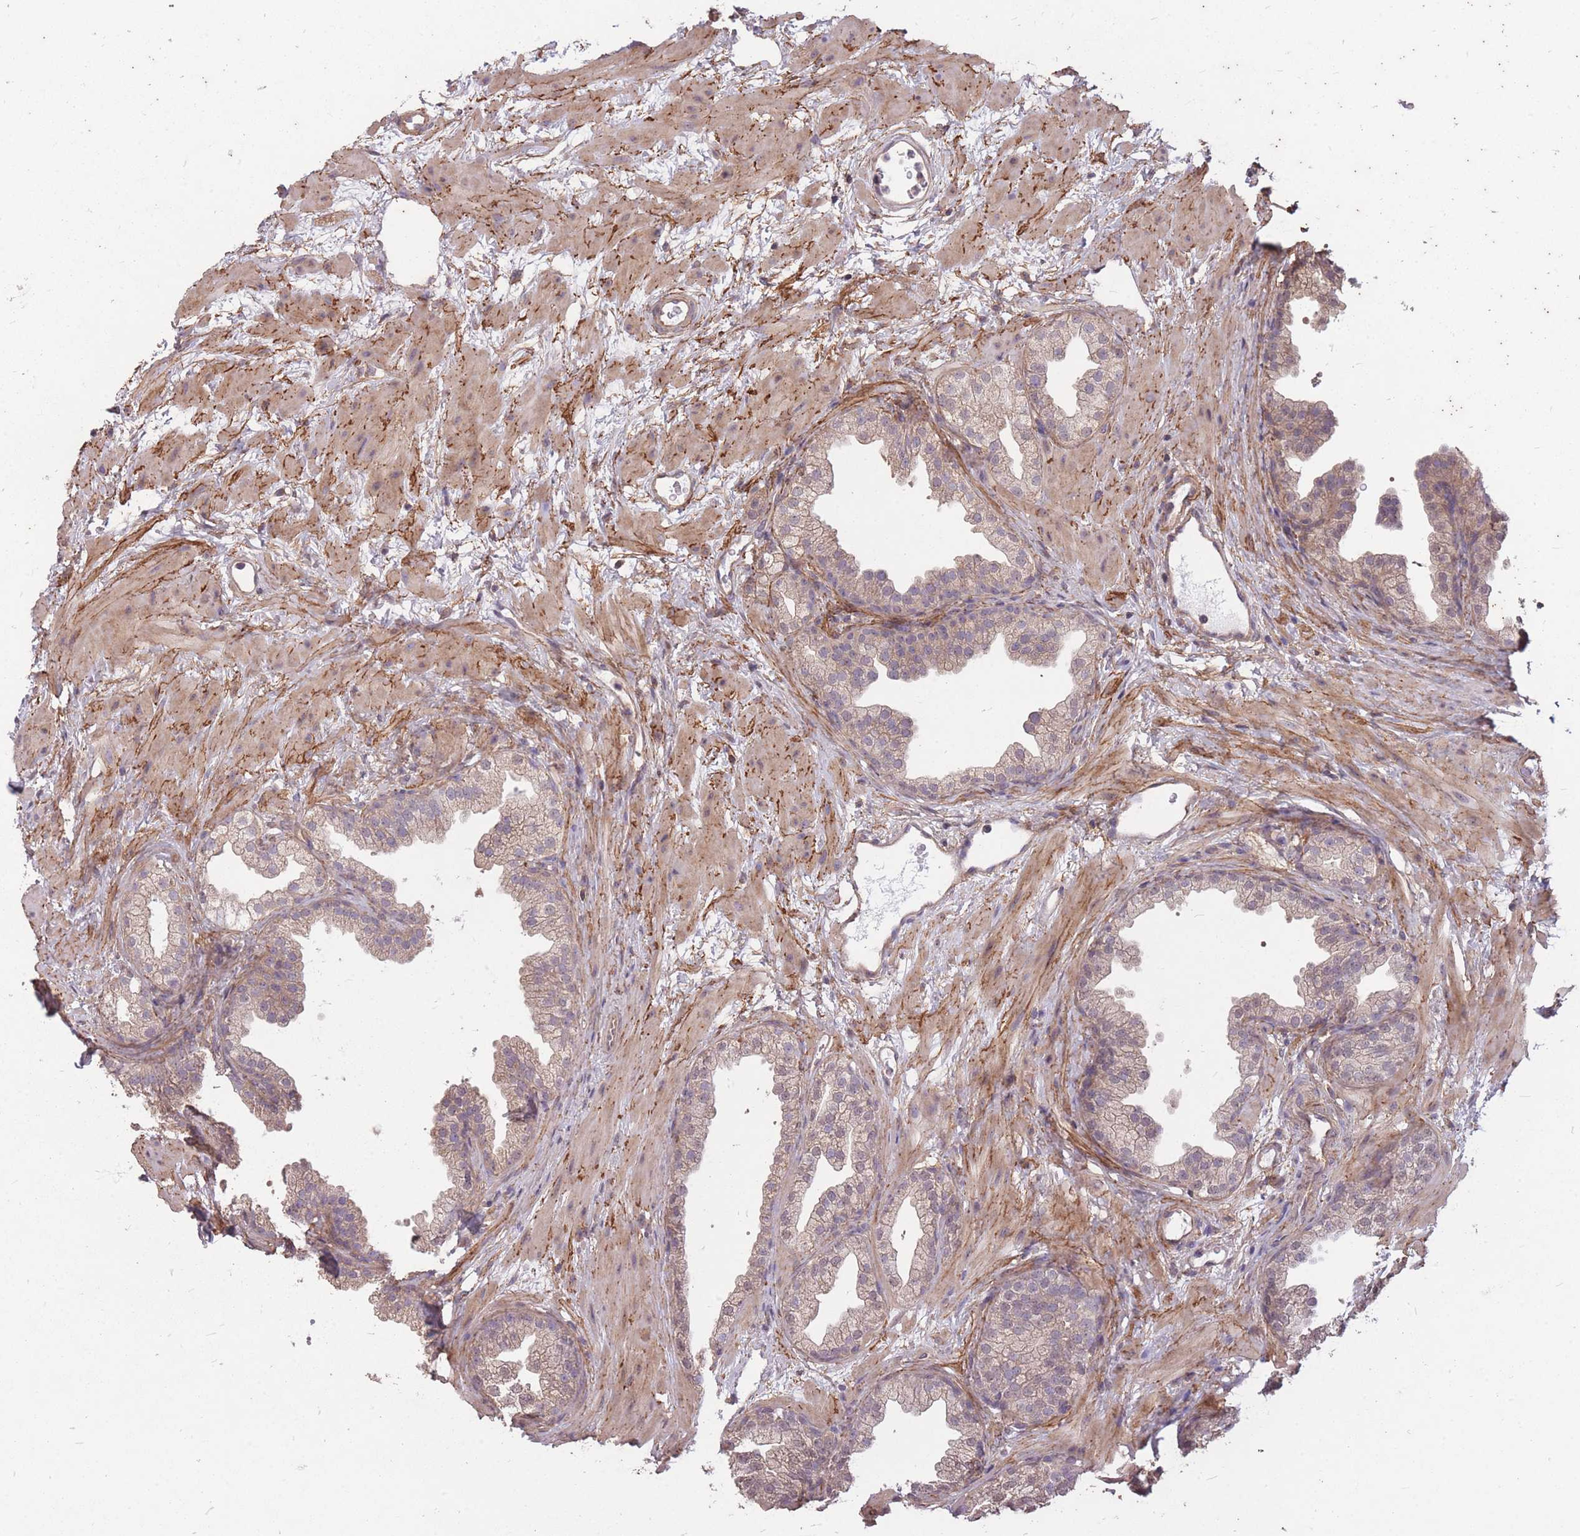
{"staining": {"intensity": "weak", "quantity": ">75%", "location": "cytoplasmic/membranous"}, "tissue": "prostate", "cell_type": "Glandular cells", "image_type": "normal", "snomed": [{"axis": "morphology", "description": "Normal tissue, NOS"}, {"axis": "topography", "description": "Prostate"}], "caption": "High-magnification brightfield microscopy of normal prostate stained with DAB (brown) and counterstained with hematoxylin (blue). glandular cells exhibit weak cytoplasmic/membranous positivity is present in about>75% of cells.", "gene": "DYNC1LI2", "patient": {"sex": "male", "age": 37}}